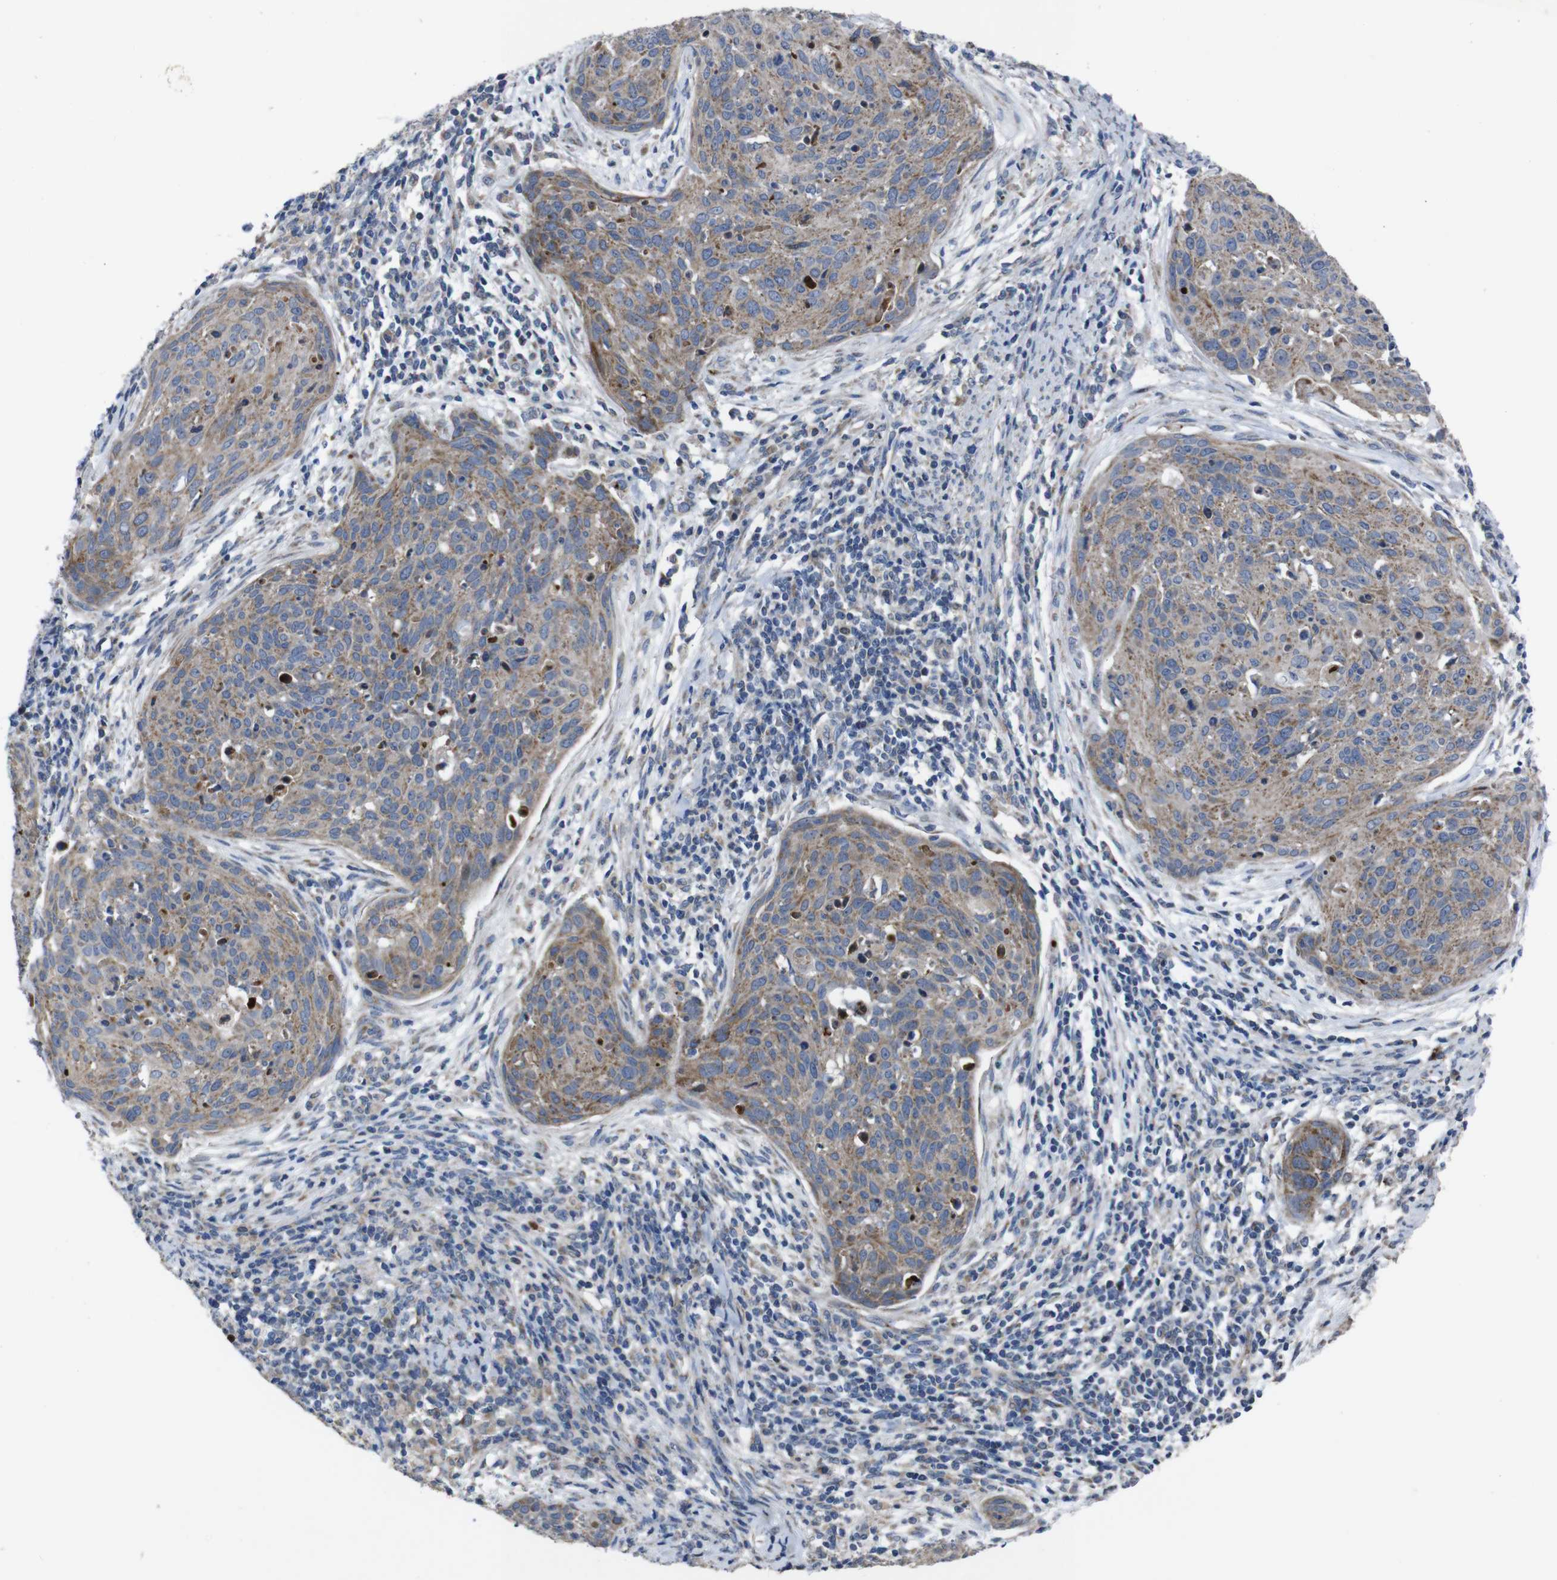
{"staining": {"intensity": "moderate", "quantity": ">75%", "location": "cytoplasmic/membranous"}, "tissue": "cervical cancer", "cell_type": "Tumor cells", "image_type": "cancer", "snomed": [{"axis": "morphology", "description": "Squamous cell carcinoma, NOS"}, {"axis": "topography", "description": "Cervix"}], "caption": "IHC micrograph of human cervical cancer (squamous cell carcinoma) stained for a protein (brown), which reveals medium levels of moderate cytoplasmic/membranous staining in approximately >75% of tumor cells.", "gene": "CHST10", "patient": {"sex": "female", "age": 38}}